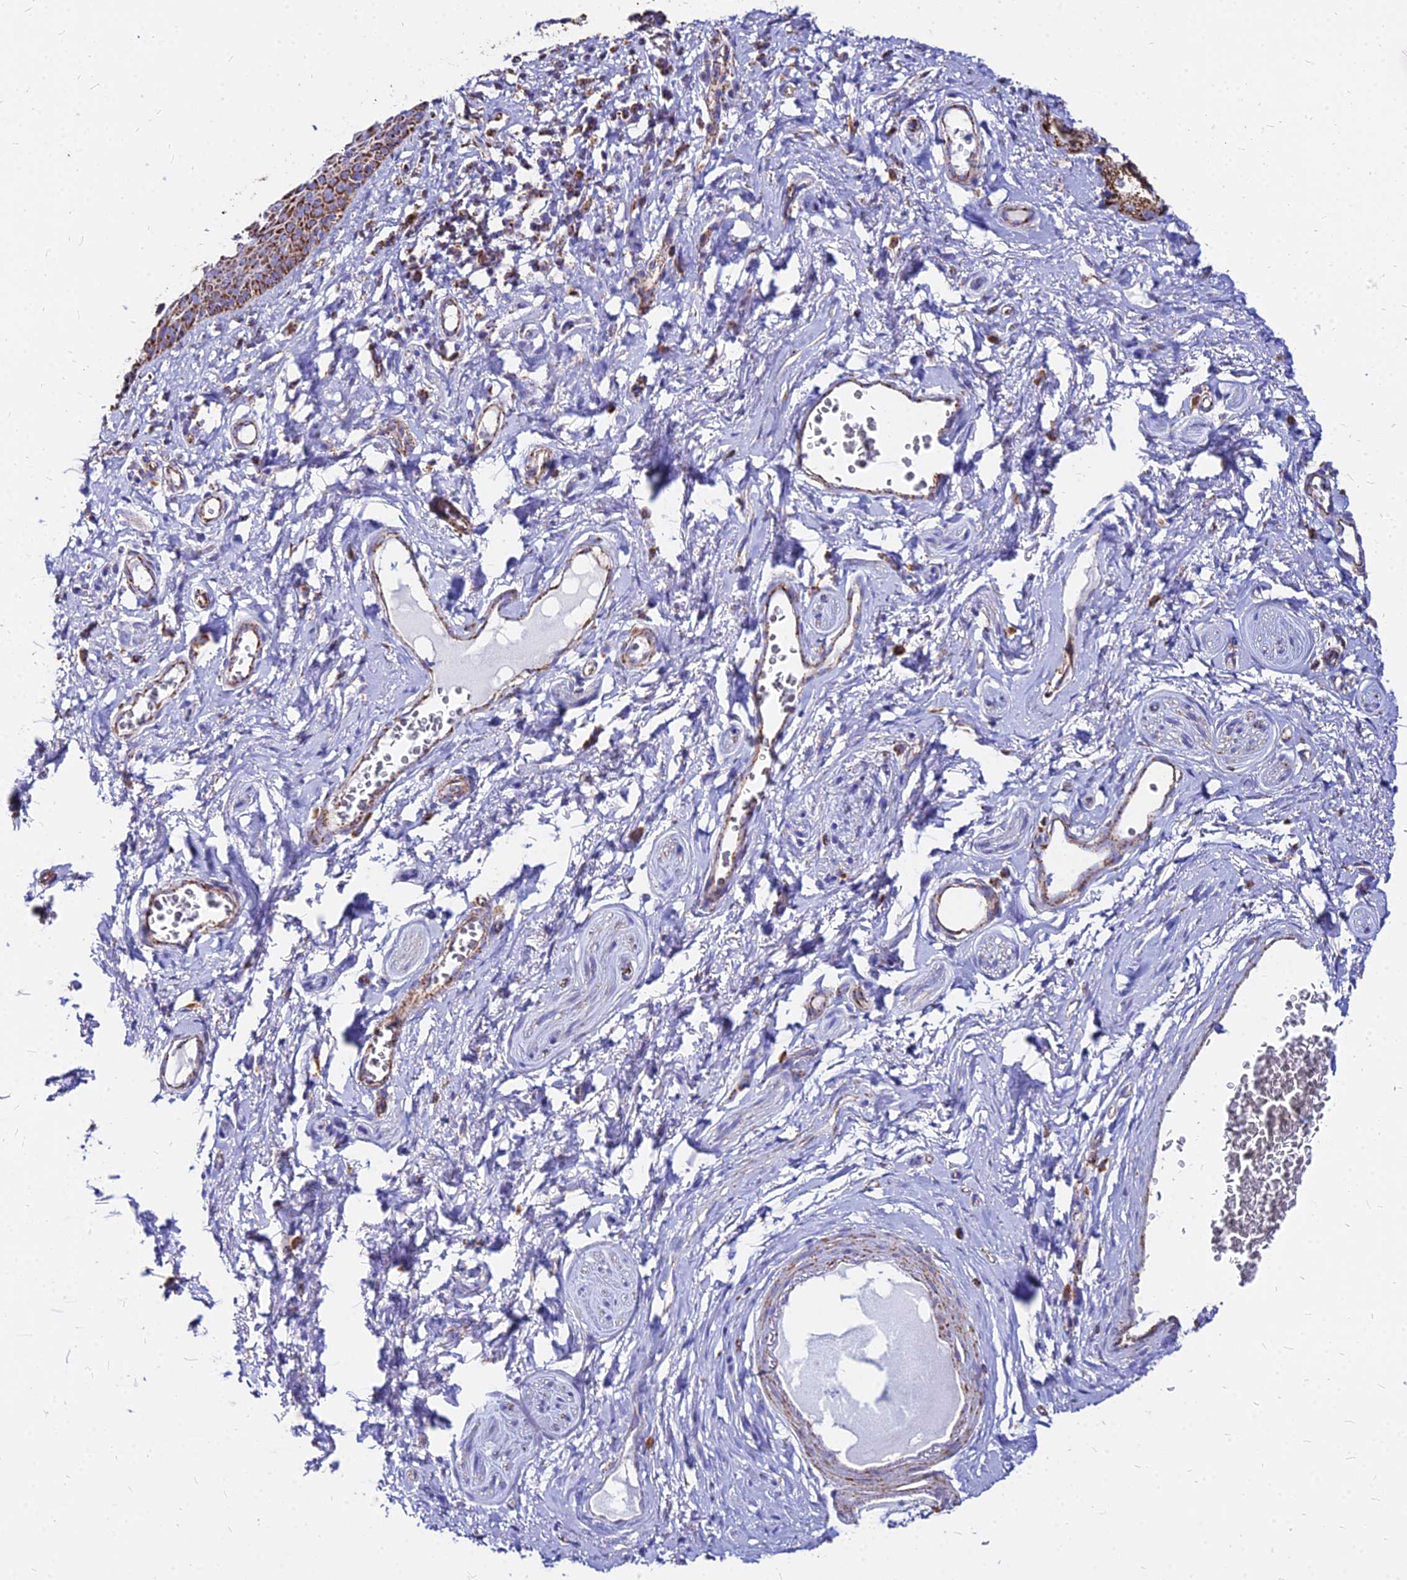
{"staining": {"intensity": "moderate", "quantity": ">75%", "location": "cytoplasmic/membranous"}, "tissue": "skin", "cell_type": "Epidermal cells", "image_type": "normal", "snomed": [{"axis": "morphology", "description": "Normal tissue, NOS"}, {"axis": "topography", "description": "Vulva"}], "caption": "Brown immunohistochemical staining in benign human skin shows moderate cytoplasmic/membranous expression in about >75% of epidermal cells.", "gene": "DLD", "patient": {"sex": "female", "age": 66}}